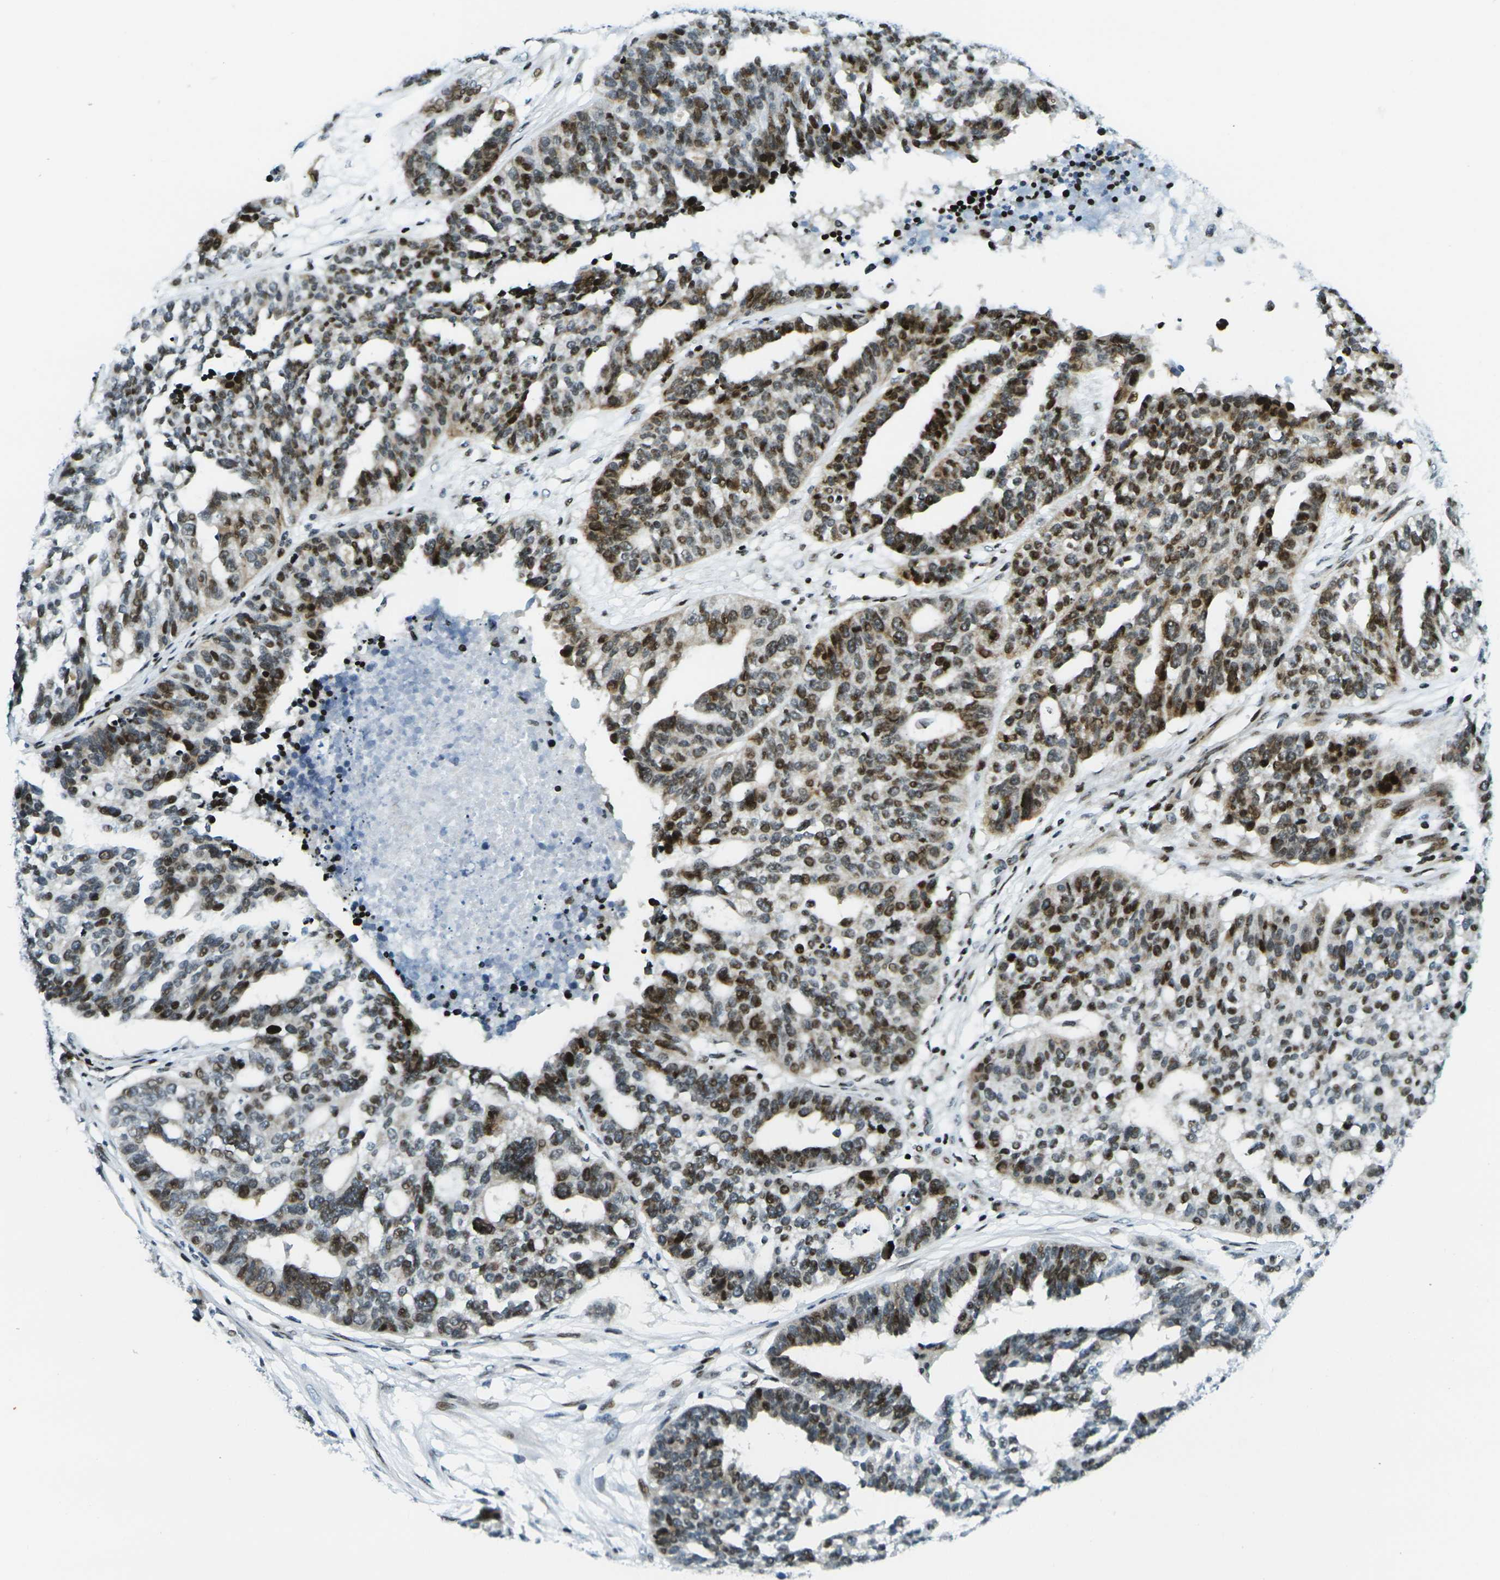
{"staining": {"intensity": "strong", "quantity": "25%-75%", "location": "nuclear"}, "tissue": "ovarian cancer", "cell_type": "Tumor cells", "image_type": "cancer", "snomed": [{"axis": "morphology", "description": "Cystadenocarcinoma, serous, NOS"}, {"axis": "topography", "description": "Ovary"}], "caption": "A brown stain highlights strong nuclear staining of a protein in human serous cystadenocarcinoma (ovarian) tumor cells. (brown staining indicates protein expression, while blue staining denotes nuclei).", "gene": "H3-3A", "patient": {"sex": "female", "age": 59}}